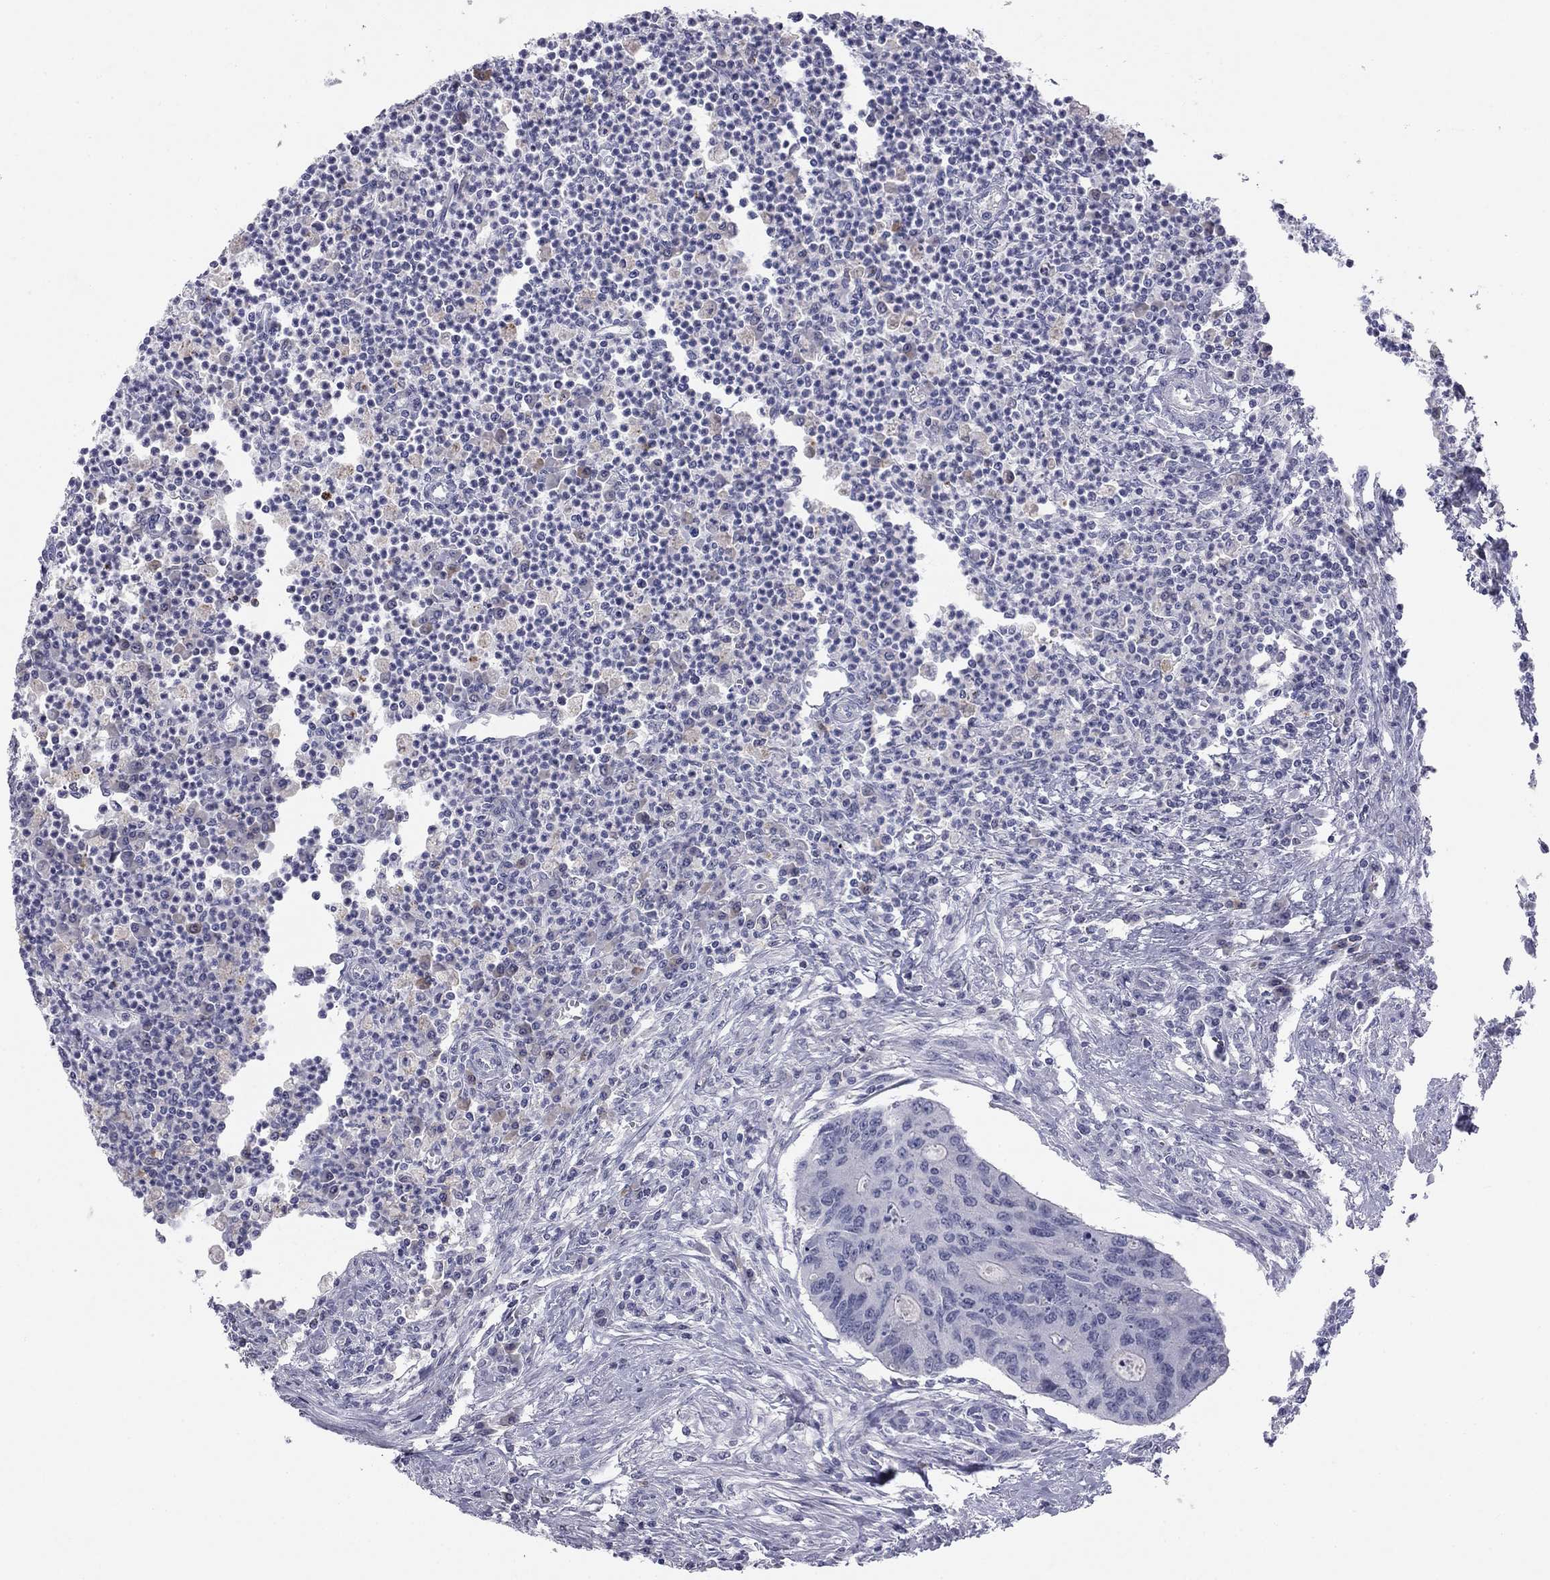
{"staining": {"intensity": "negative", "quantity": "none", "location": "none"}, "tissue": "colorectal cancer", "cell_type": "Tumor cells", "image_type": "cancer", "snomed": [{"axis": "morphology", "description": "Adenocarcinoma, NOS"}, {"axis": "topography", "description": "Colon"}], "caption": "IHC image of adenocarcinoma (colorectal) stained for a protein (brown), which shows no positivity in tumor cells.", "gene": "TFAP2B", "patient": {"sex": "male", "age": 53}}